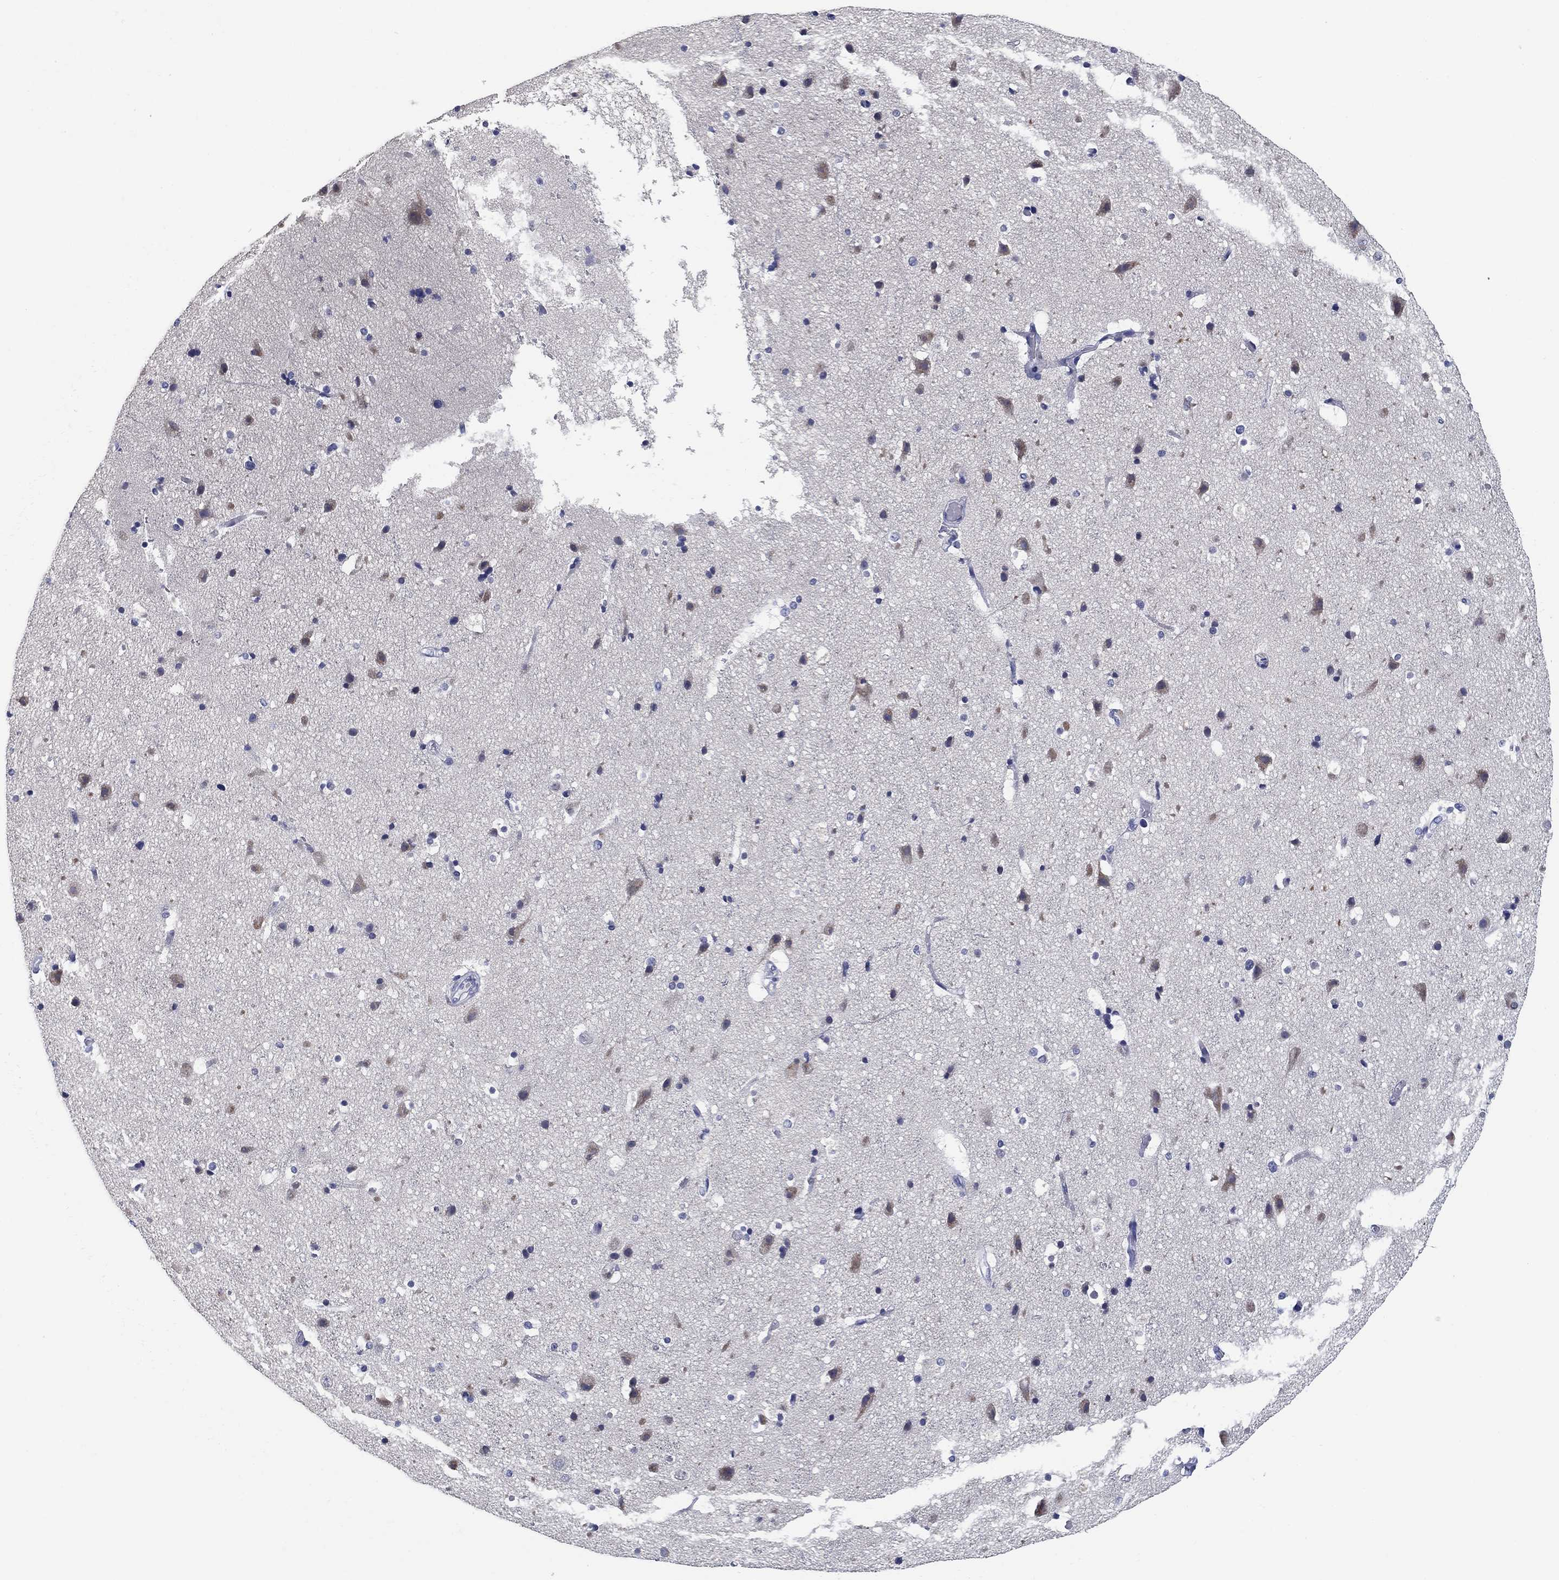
{"staining": {"intensity": "negative", "quantity": "none", "location": "none"}, "tissue": "cerebral cortex", "cell_type": "Endothelial cells", "image_type": "normal", "snomed": [{"axis": "morphology", "description": "Normal tissue, NOS"}, {"axis": "topography", "description": "Cerebral cortex"}], "caption": "Immunohistochemical staining of normal cerebral cortex exhibits no significant staining in endothelial cells.", "gene": "CLUL1", "patient": {"sex": "female", "age": 52}}